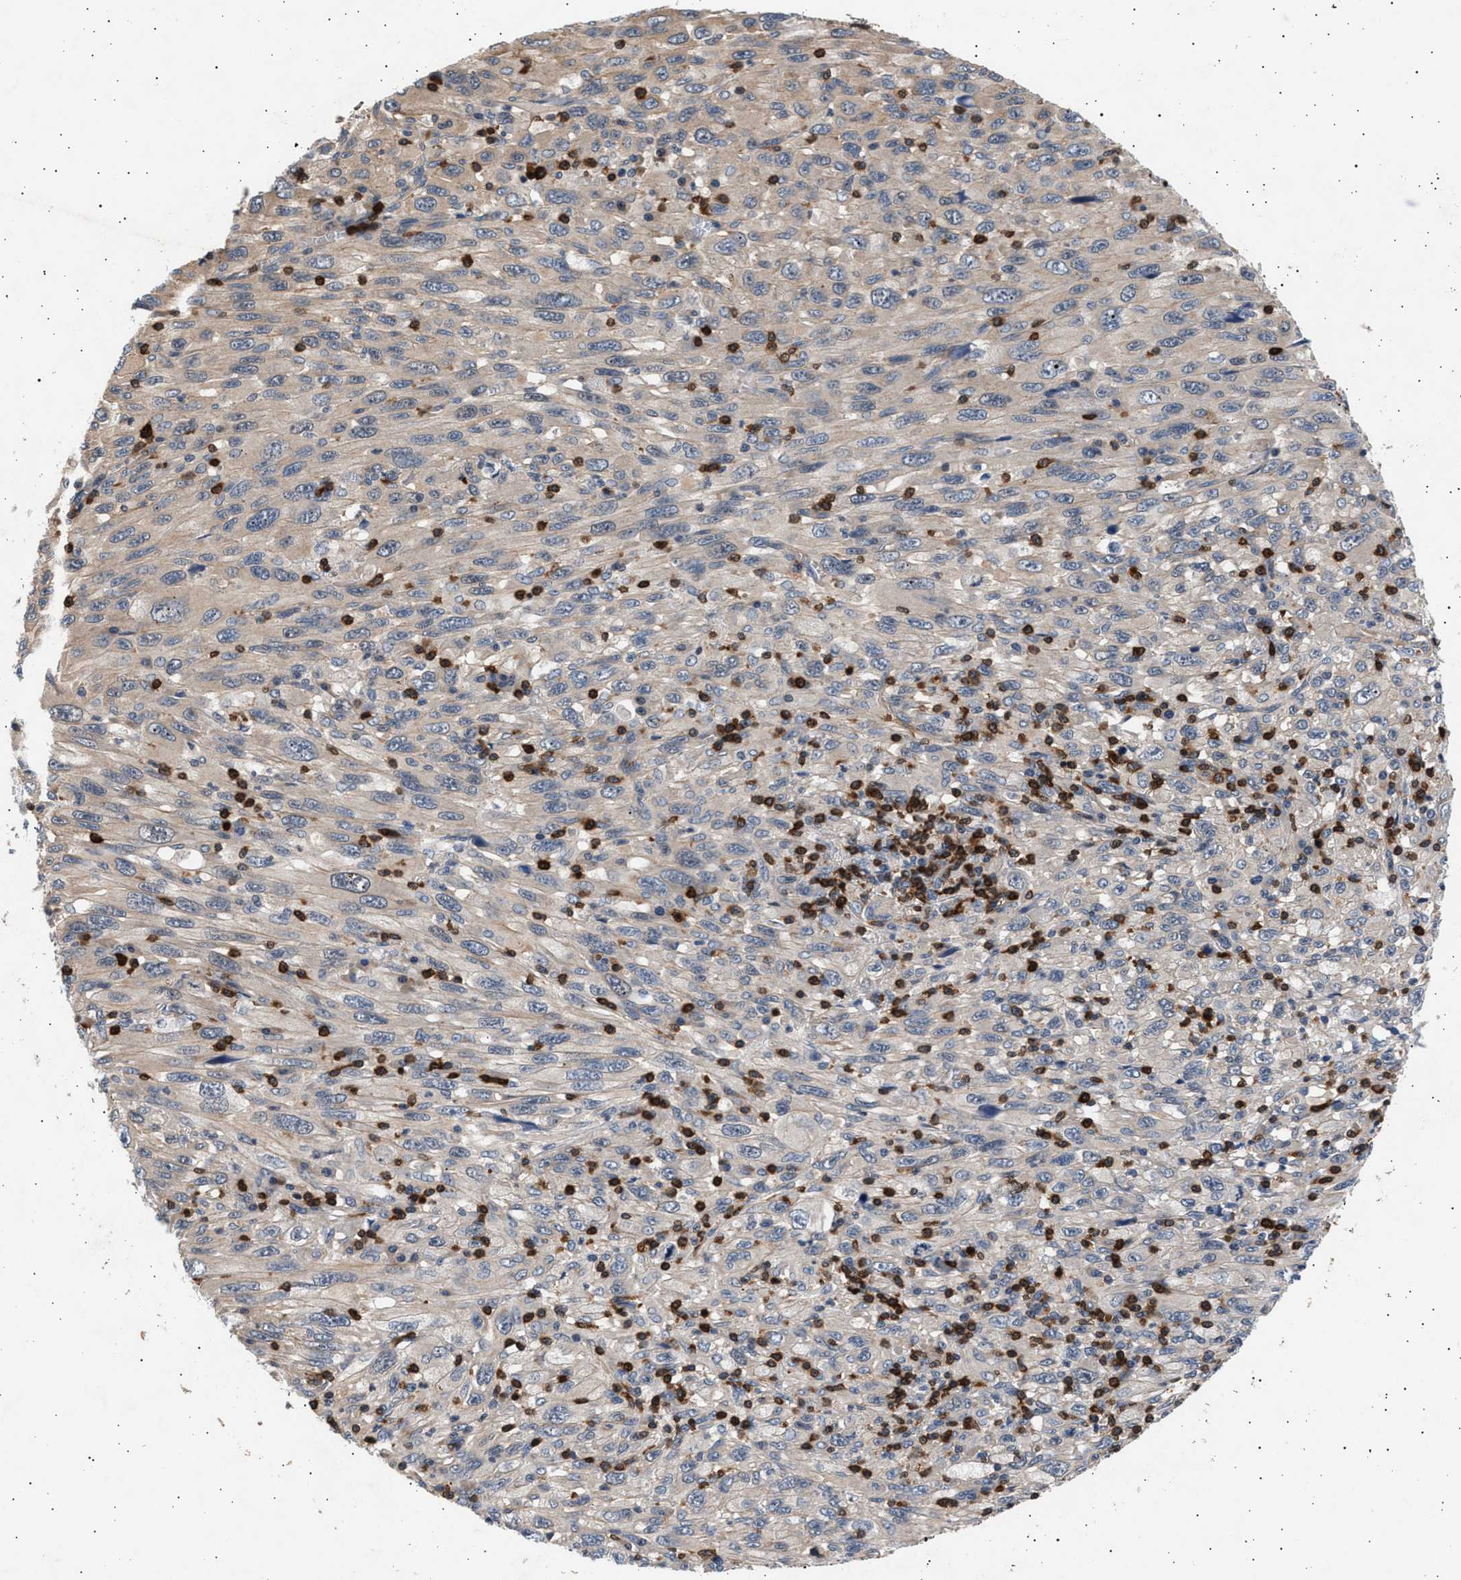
{"staining": {"intensity": "negative", "quantity": "none", "location": "none"}, "tissue": "melanoma", "cell_type": "Tumor cells", "image_type": "cancer", "snomed": [{"axis": "morphology", "description": "Malignant melanoma, Metastatic site"}, {"axis": "topography", "description": "Skin"}], "caption": "The image shows no significant expression in tumor cells of melanoma.", "gene": "GRAP2", "patient": {"sex": "female", "age": 56}}